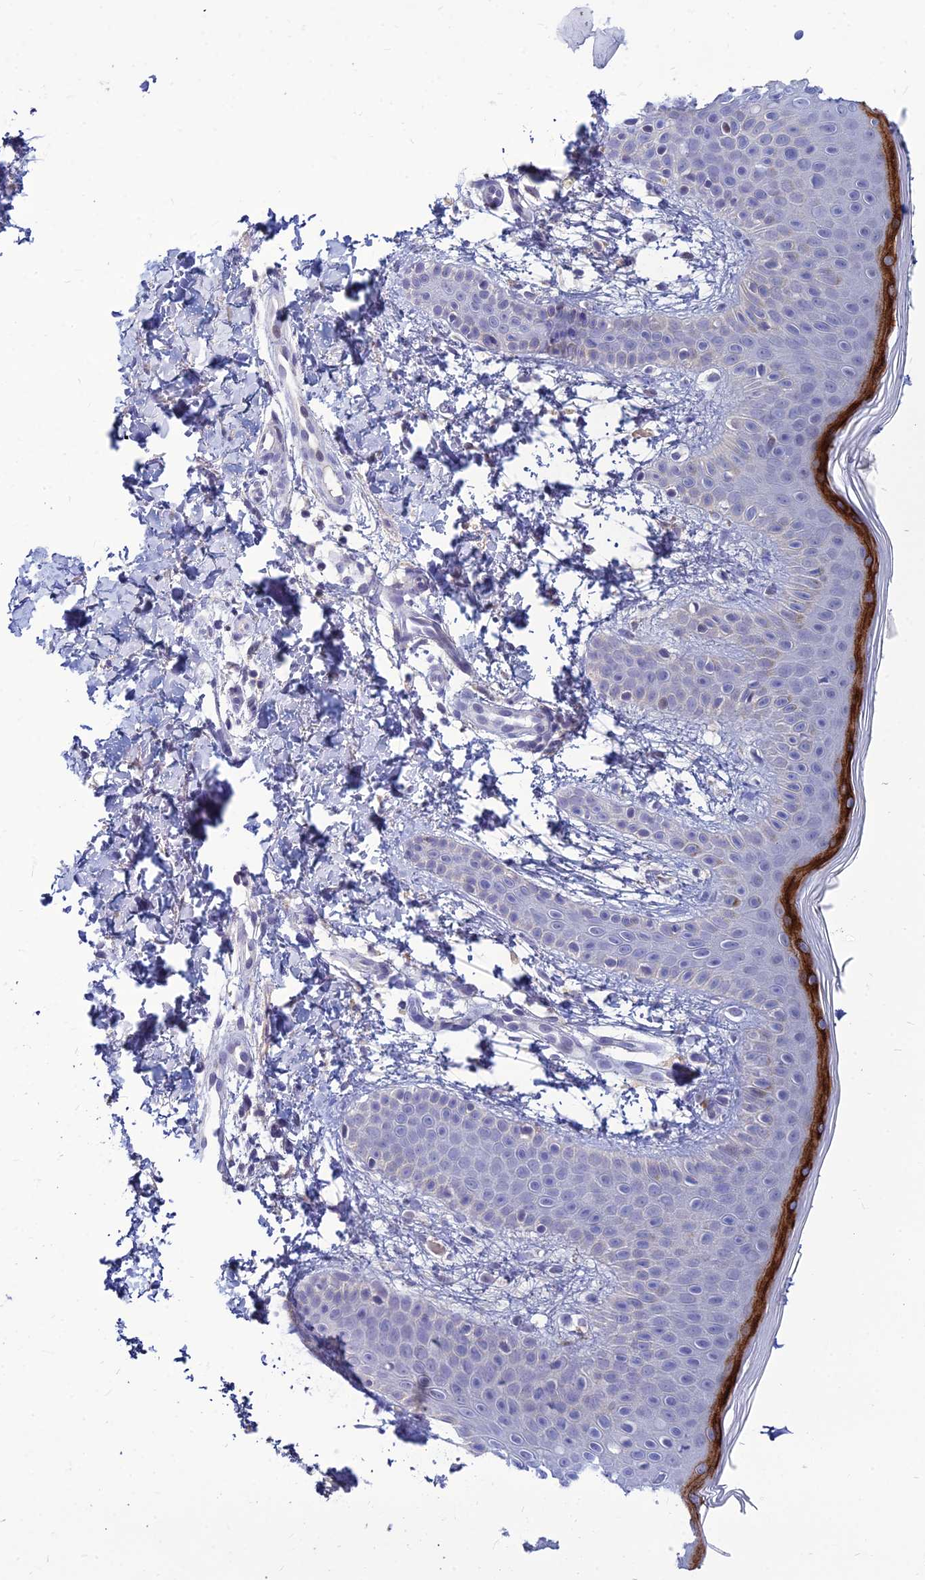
{"staining": {"intensity": "negative", "quantity": "none", "location": "none"}, "tissue": "skin", "cell_type": "Fibroblasts", "image_type": "normal", "snomed": [{"axis": "morphology", "description": "Normal tissue, NOS"}, {"axis": "topography", "description": "Skin"}], "caption": "Protein analysis of benign skin demonstrates no significant positivity in fibroblasts.", "gene": "GOLGA6A", "patient": {"sex": "male", "age": 36}}